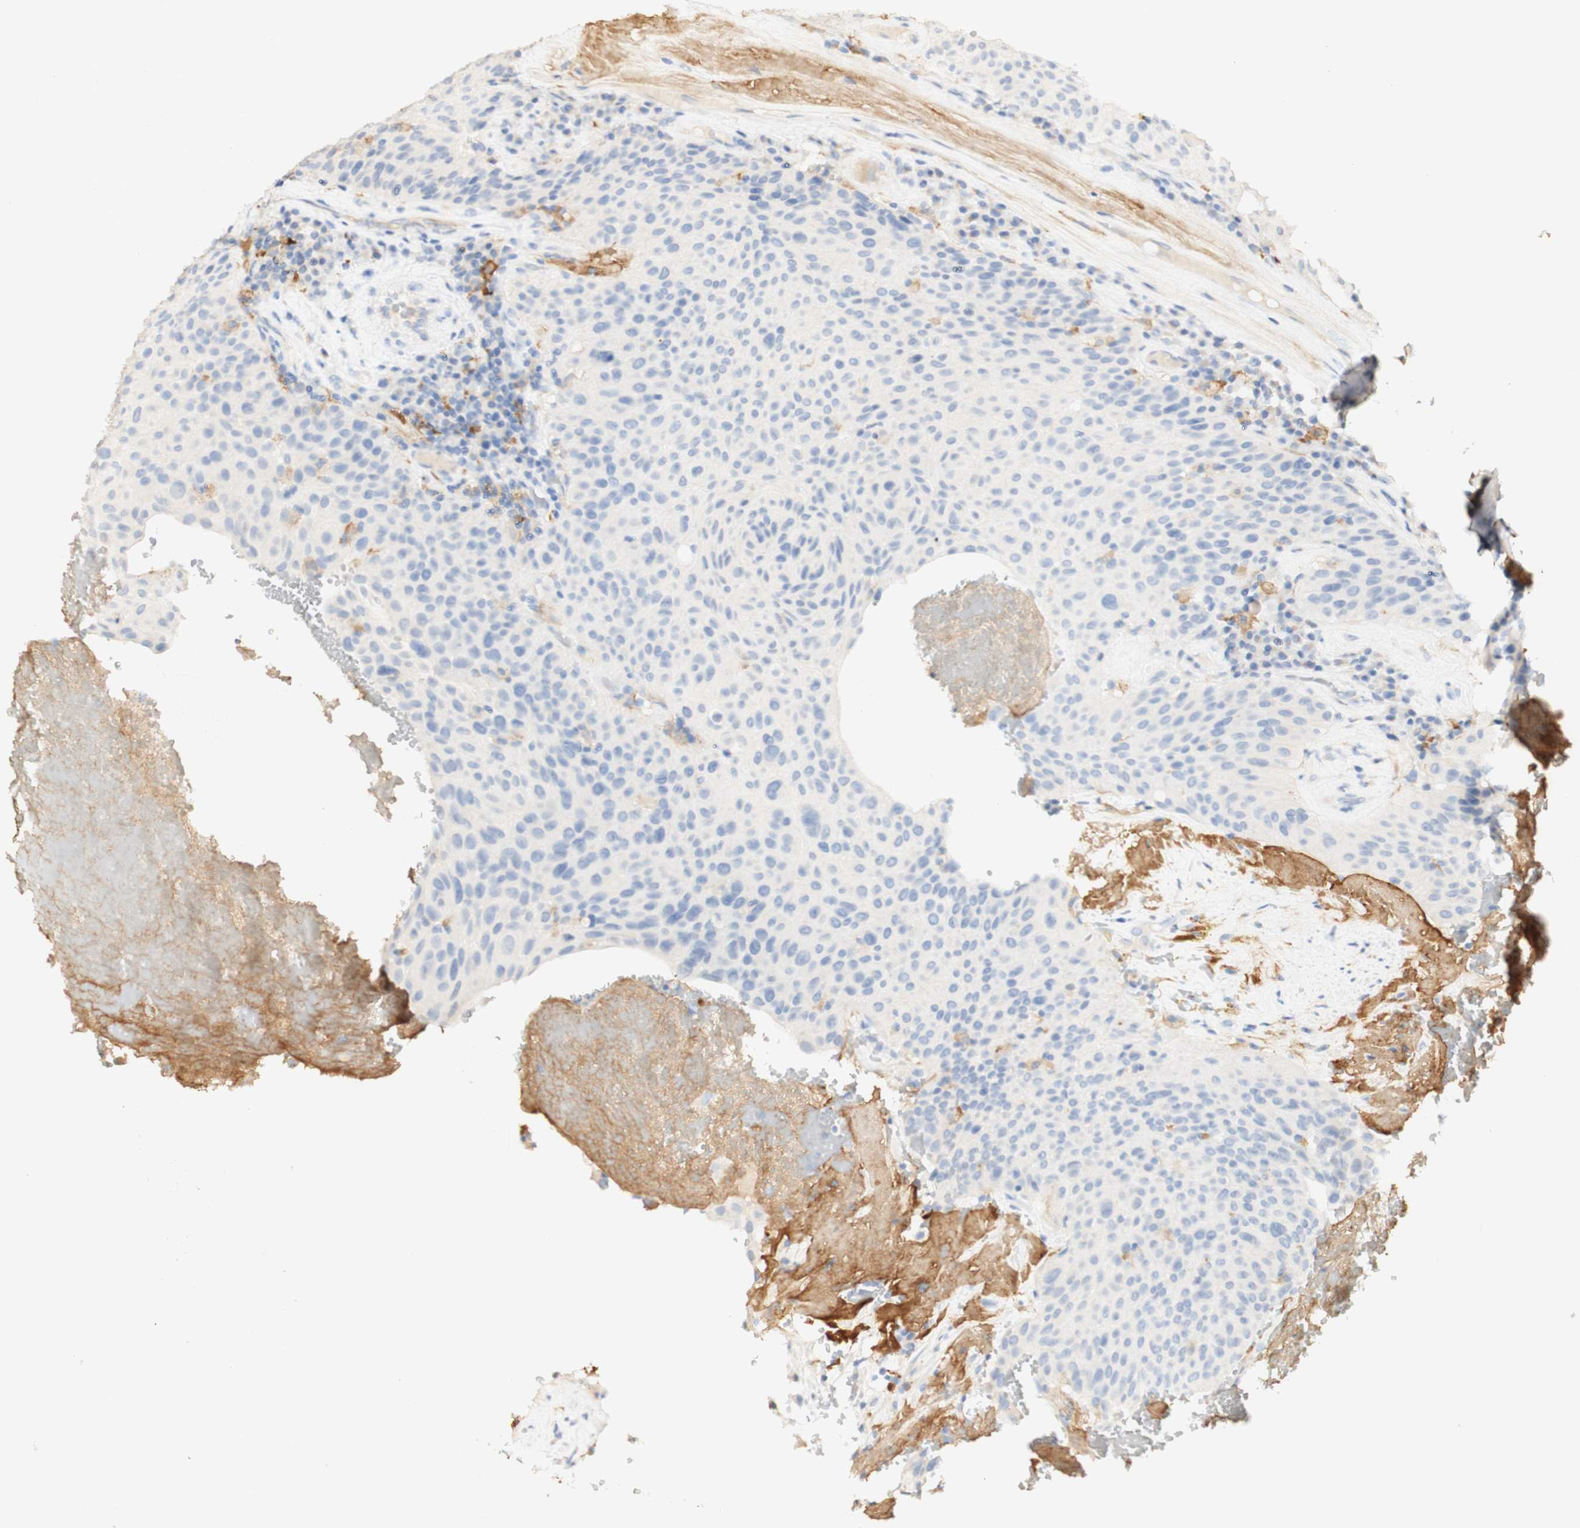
{"staining": {"intensity": "negative", "quantity": "none", "location": "none"}, "tissue": "urothelial cancer", "cell_type": "Tumor cells", "image_type": "cancer", "snomed": [{"axis": "morphology", "description": "Urothelial carcinoma, High grade"}, {"axis": "topography", "description": "Urinary bladder"}], "caption": "Immunohistochemical staining of high-grade urothelial carcinoma demonstrates no significant positivity in tumor cells.", "gene": "FCGRT", "patient": {"sex": "male", "age": 66}}